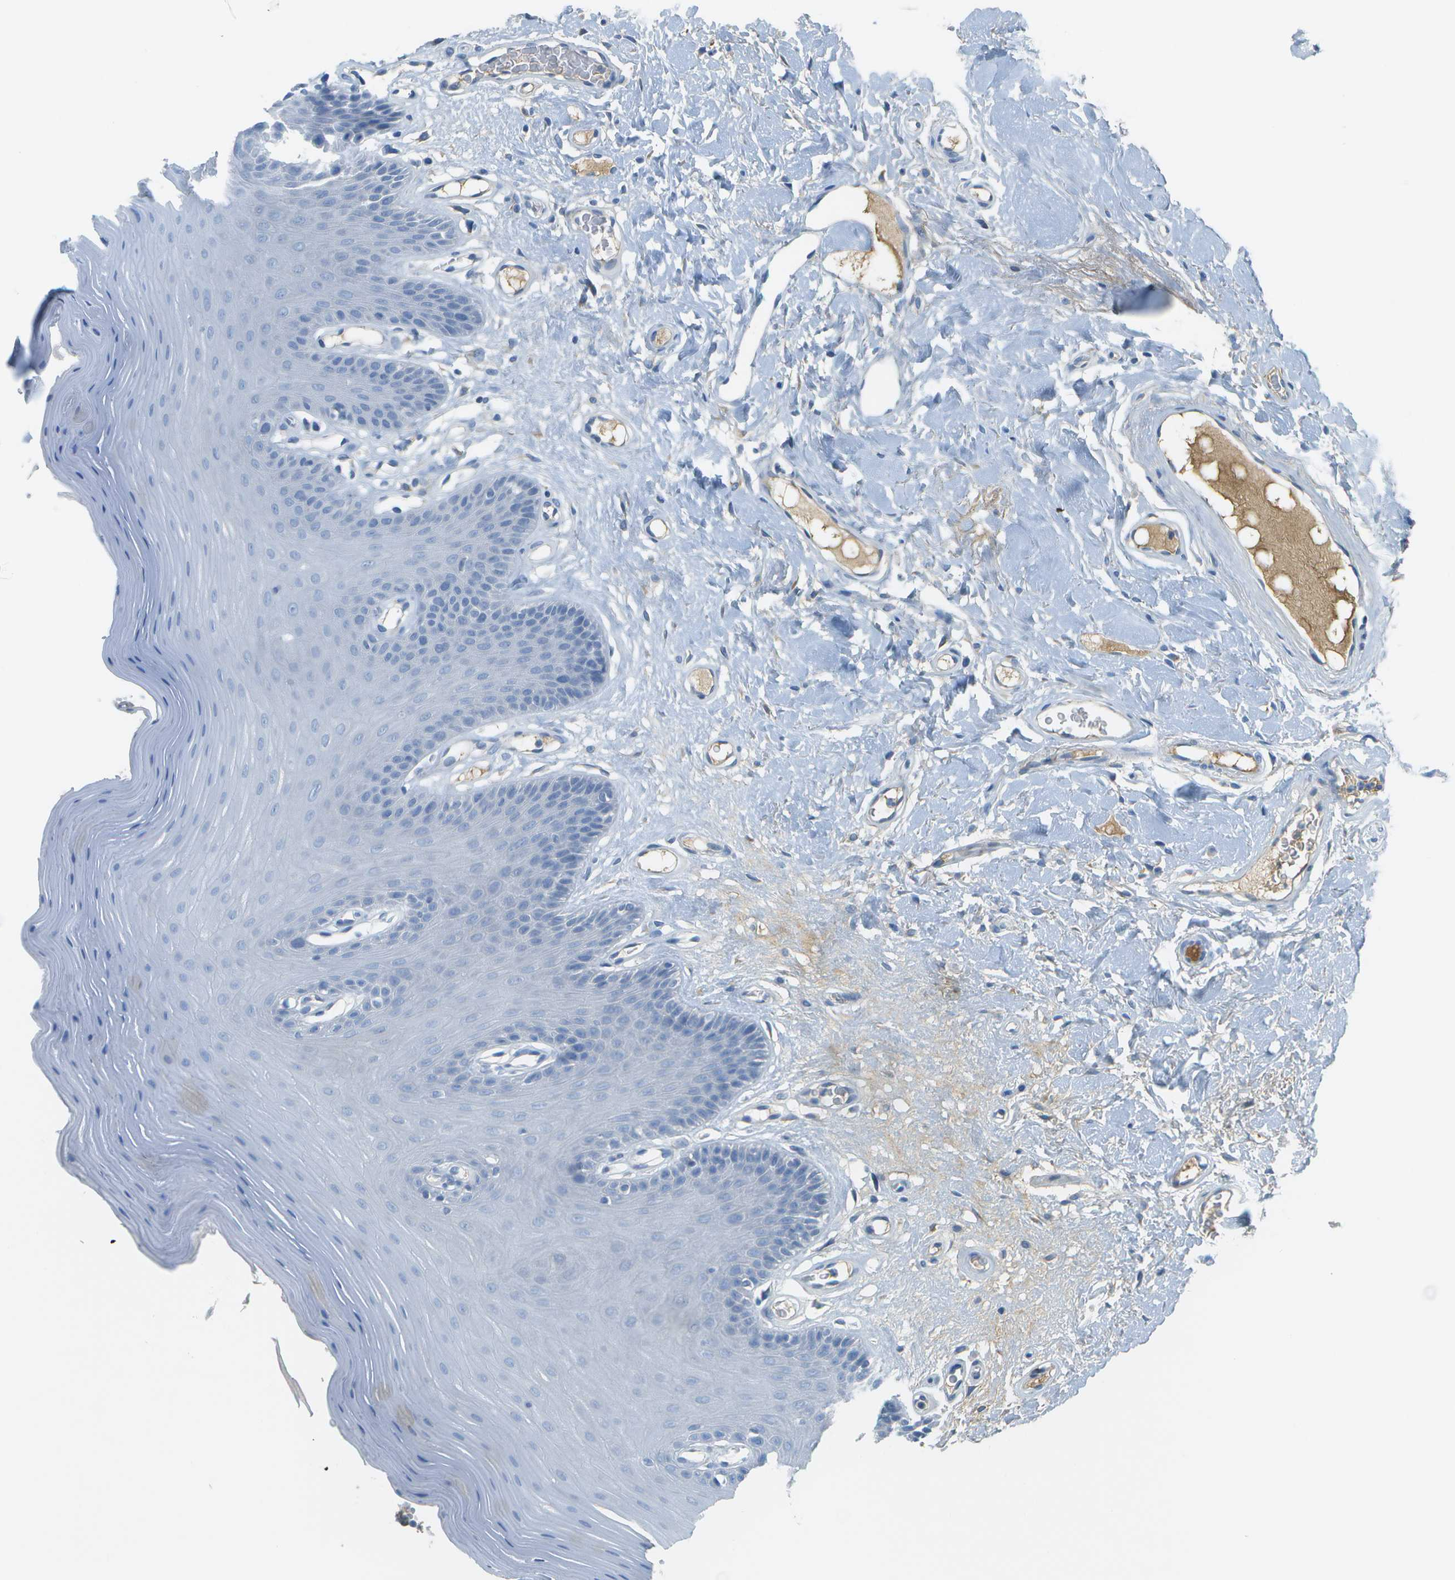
{"staining": {"intensity": "negative", "quantity": "none", "location": "none"}, "tissue": "oral mucosa", "cell_type": "Squamous epithelial cells", "image_type": "normal", "snomed": [{"axis": "morphology", "description": "Normal tissue, NOS"}, {"axis": "morphology", "description": "Squamous cell carcinoma, NOS"}, {"axis": "topography", "description": "Skeletal muscle"}, {"axis": "topography", "description": "Adipose tissue"}, {"axis": "topography", "description": "Vascular tissue"}, {"axis": "topography", "description": "Oral tissue"}, {"axis": "topography", "description": "Peripheral nerve tissue"}, {"axis": "topography", "description": "Head-Neck"}], "caption": "IHC of unremarkable oral mucosa shows no expression in squamous epithelial cells.", "gene": "C1S", "patient": {"sex": "male", "age": 71}}